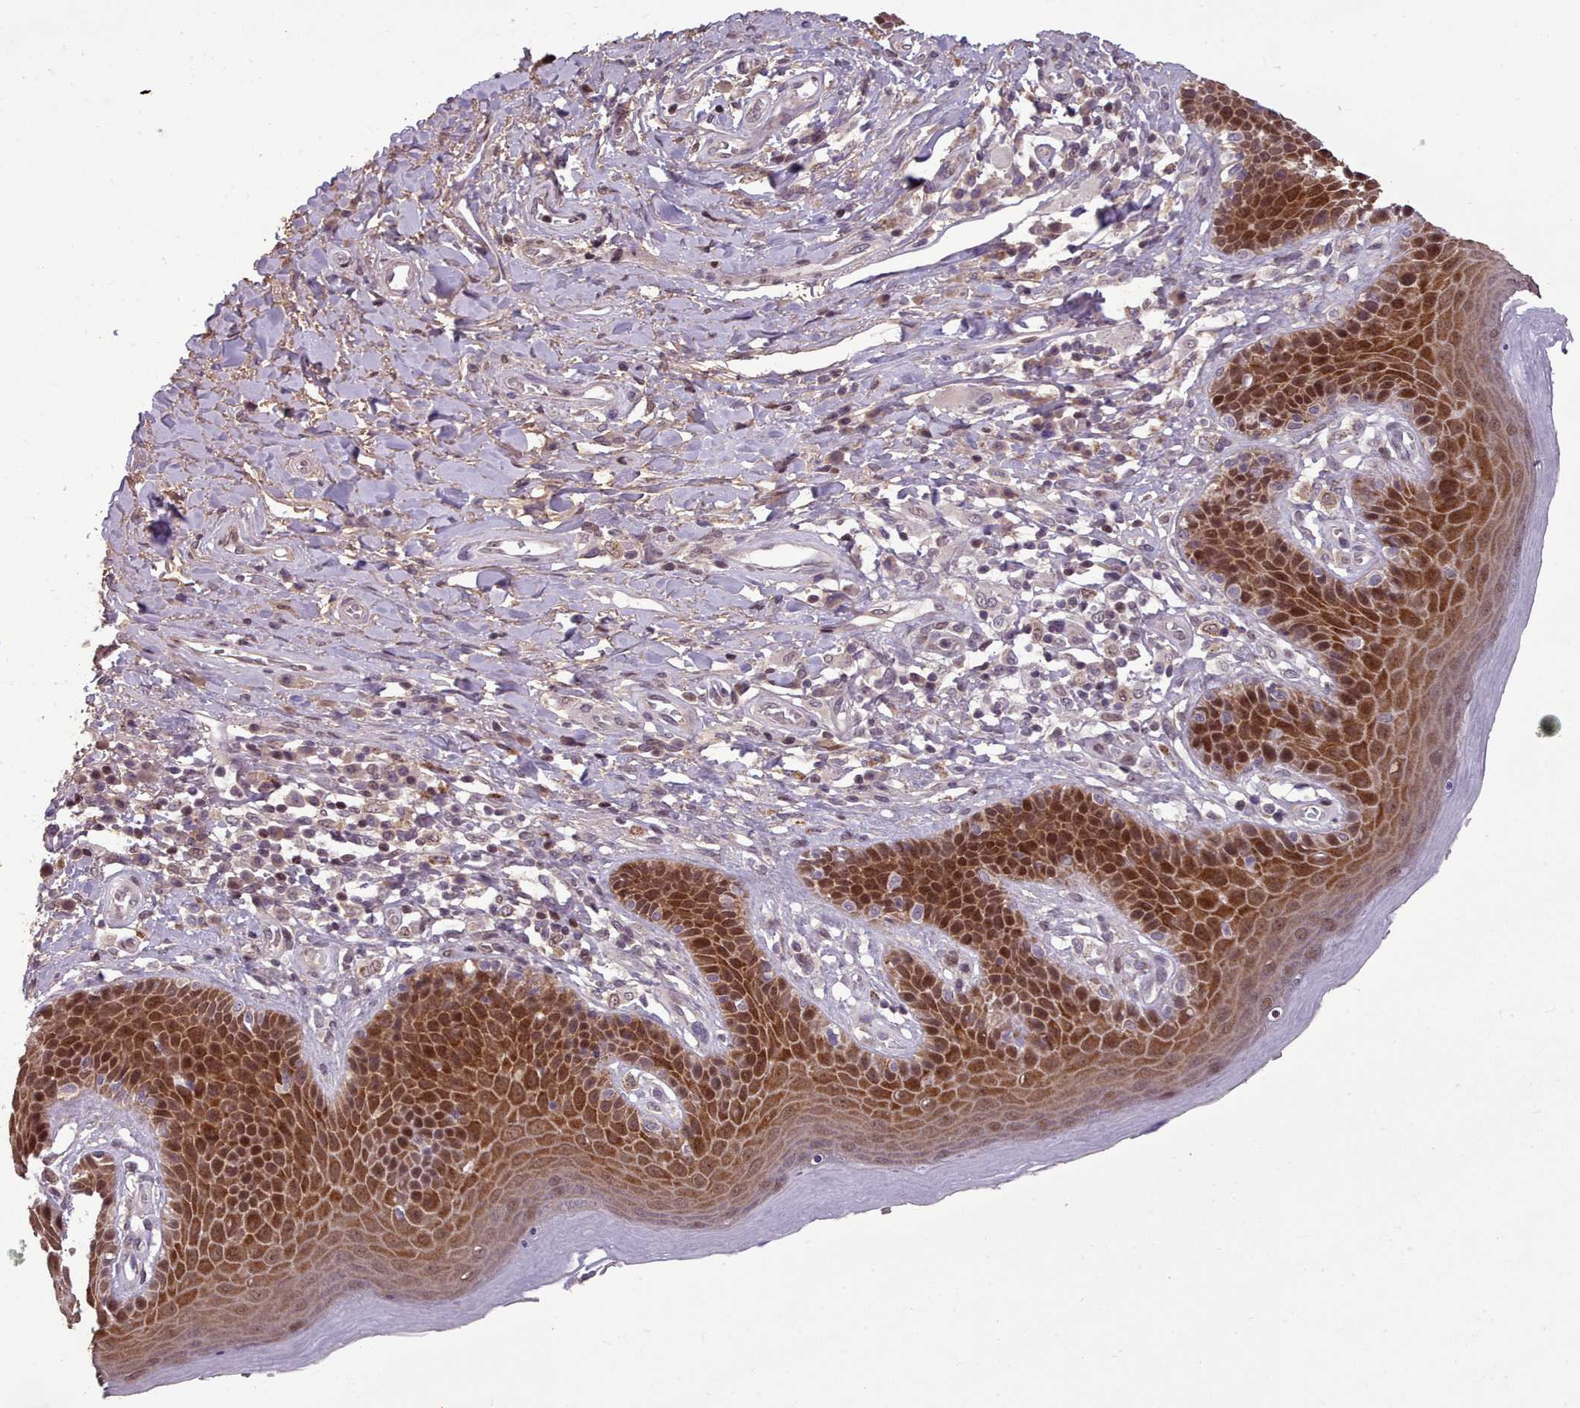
{"staining": {"intensity": "strong", "quantity": ">75%", "location": "cytoplasmic/membranous,nuclear"}, "tissue": "skin", "cell_type": "Epidermal cells", "image_type": "normal", "snomed": [{"axis": "morphology", "description": "Normal tissue, NOS"}, {"axis": "topography", "description": "Anal"}], "caption": "A brown stain highlights strong cytoplasmic/membranous,nuclear positivity of a protein in epidermal cells of benign human skin. Using DAB (brown) and hematoxylin (blue) stains, captured at high magnification using brightfield microscopy.", "gene": "ENSA", "patient": {"sex": "female", "age": 89}}